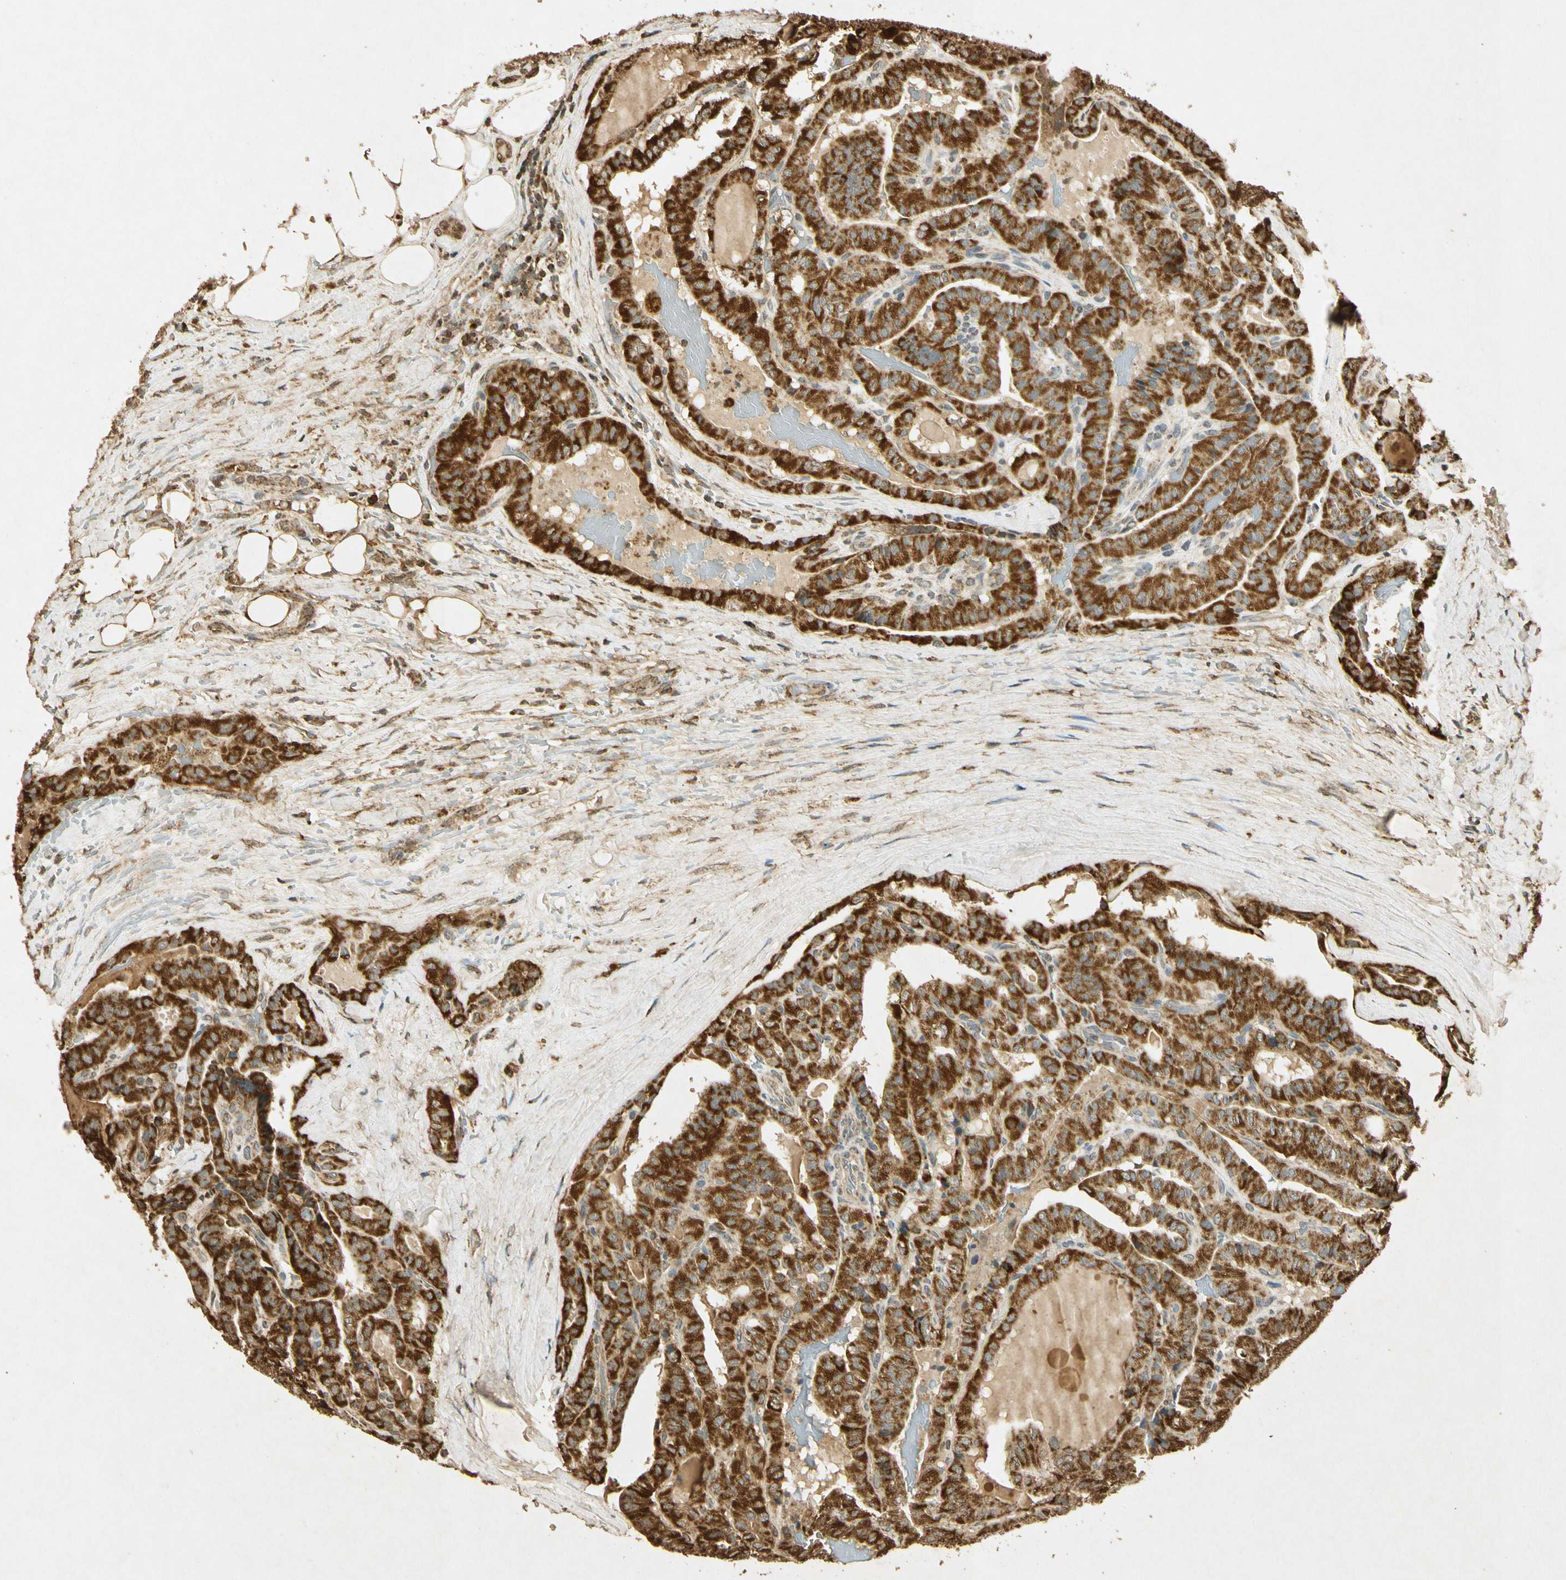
{"staining": {"intensity": "strong", "quantity": ">75%", "location": "cytoplasmic/membranous"}, "tissue": "thyroid cancer", "cell_type": "Tumor cells", "image_type": "cancer", "snomed": [{"axis": "morphology", "description": "Papillary adenocarcinoma, NOS"}, {"axis": "topography", "description": "Thyroid gland"}], "caption": "The micrograph shows immunohistochemical staining of thyroid papillary adenocarcinoma. There is strong cytoplasmic/membranous expression is present in about >75% of tumor cells.", "gene": "PRDX3", "patient": {"sex": "male", "age": 77}}